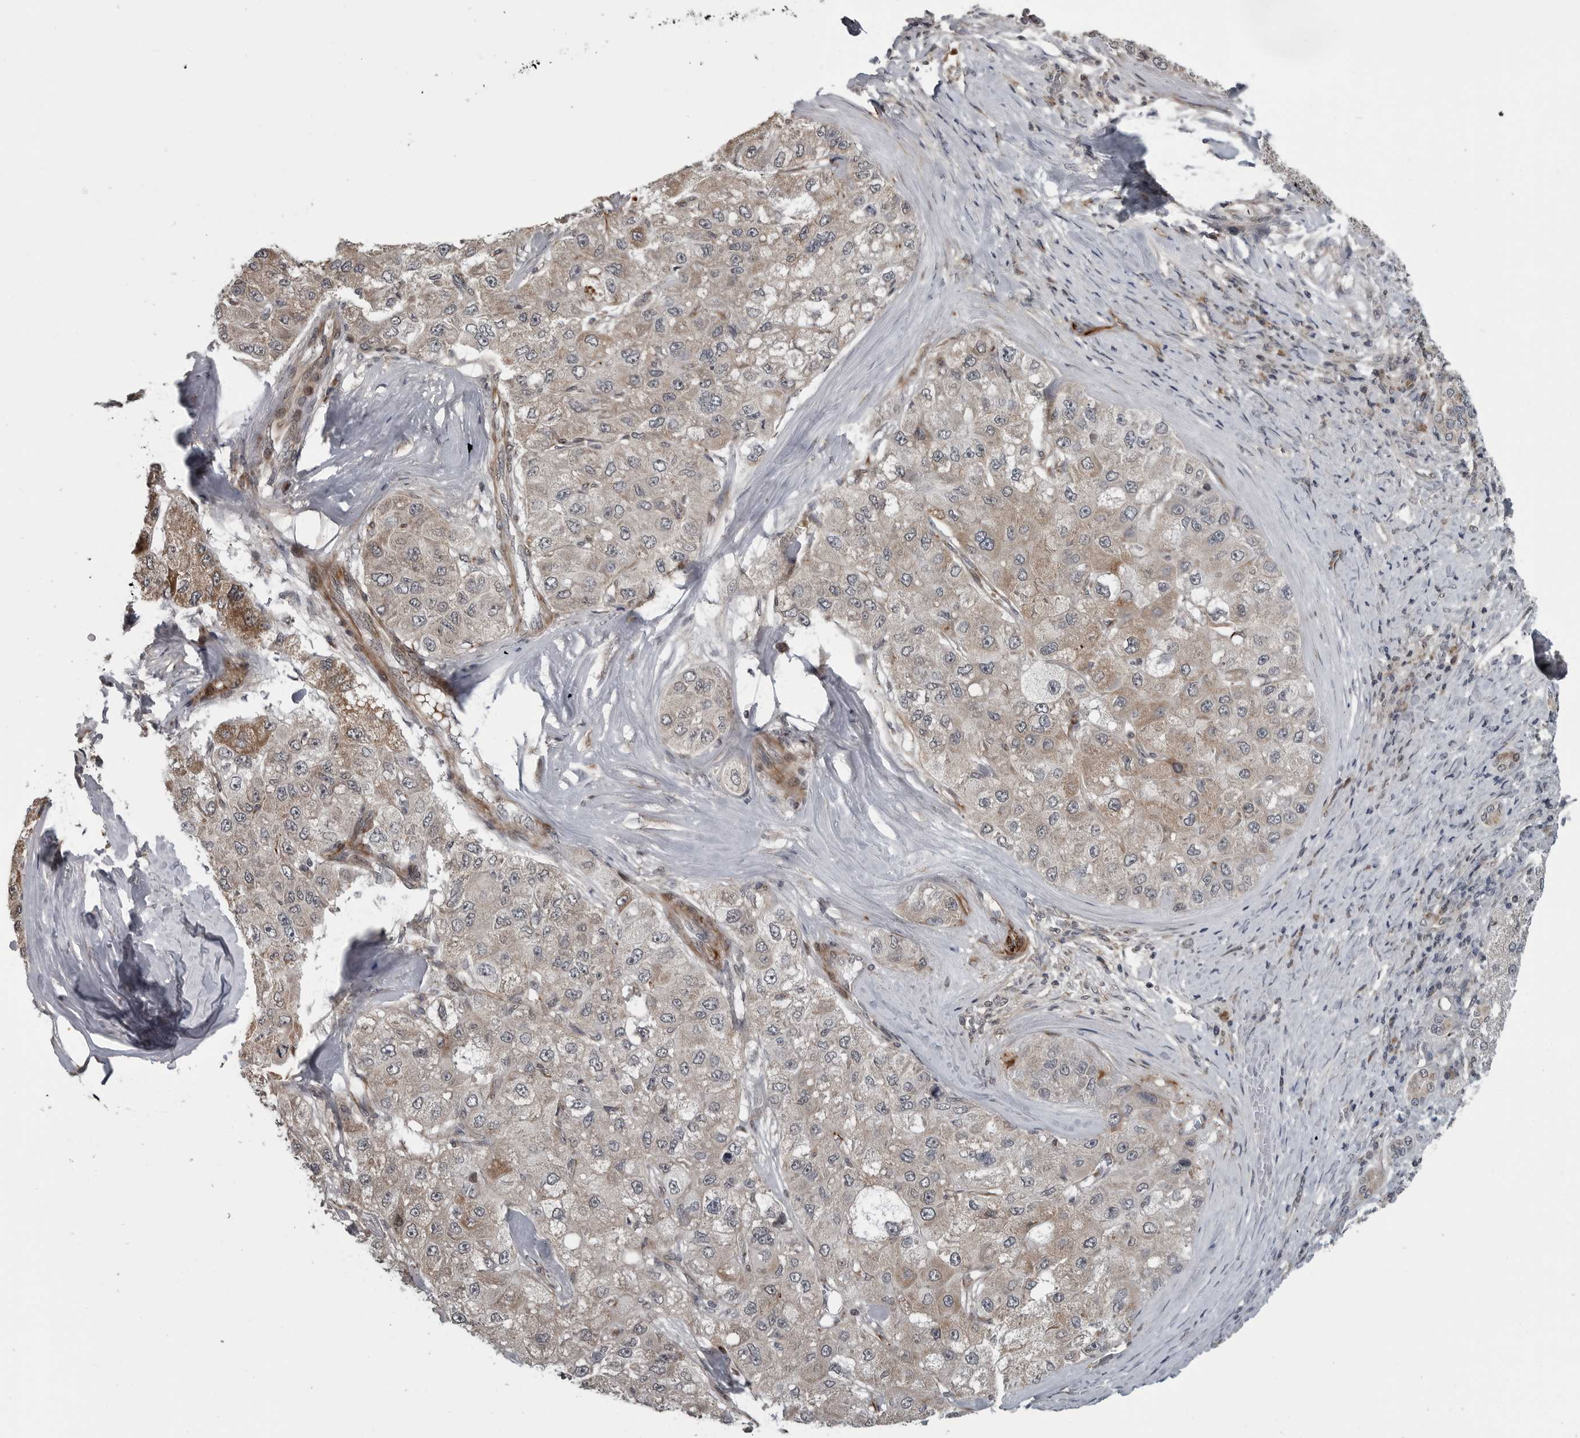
{"staining": {"intensity": "moderate", "quantity": "25%-75%", "location": "cytoplasmic/membranous"}, "tissue": "liver cancer", "cell_type": "Tumor cells", "image_type": "cancer", "snomed": [{"axis": "morphology", "description": "Carcinoma, Hepatocellular, NOS"}, {"axis": "topography", "description": "Liver"}], "caption": "Human liver cancer (hepatocellular carcinoma) stained for a protein (brown) displays moderate cytoplasmic/membranous positive positivity in about 25%-75% of tumor cells.", "gene": "FAAP100", "patient": {"sex": "male", "age": 80}}